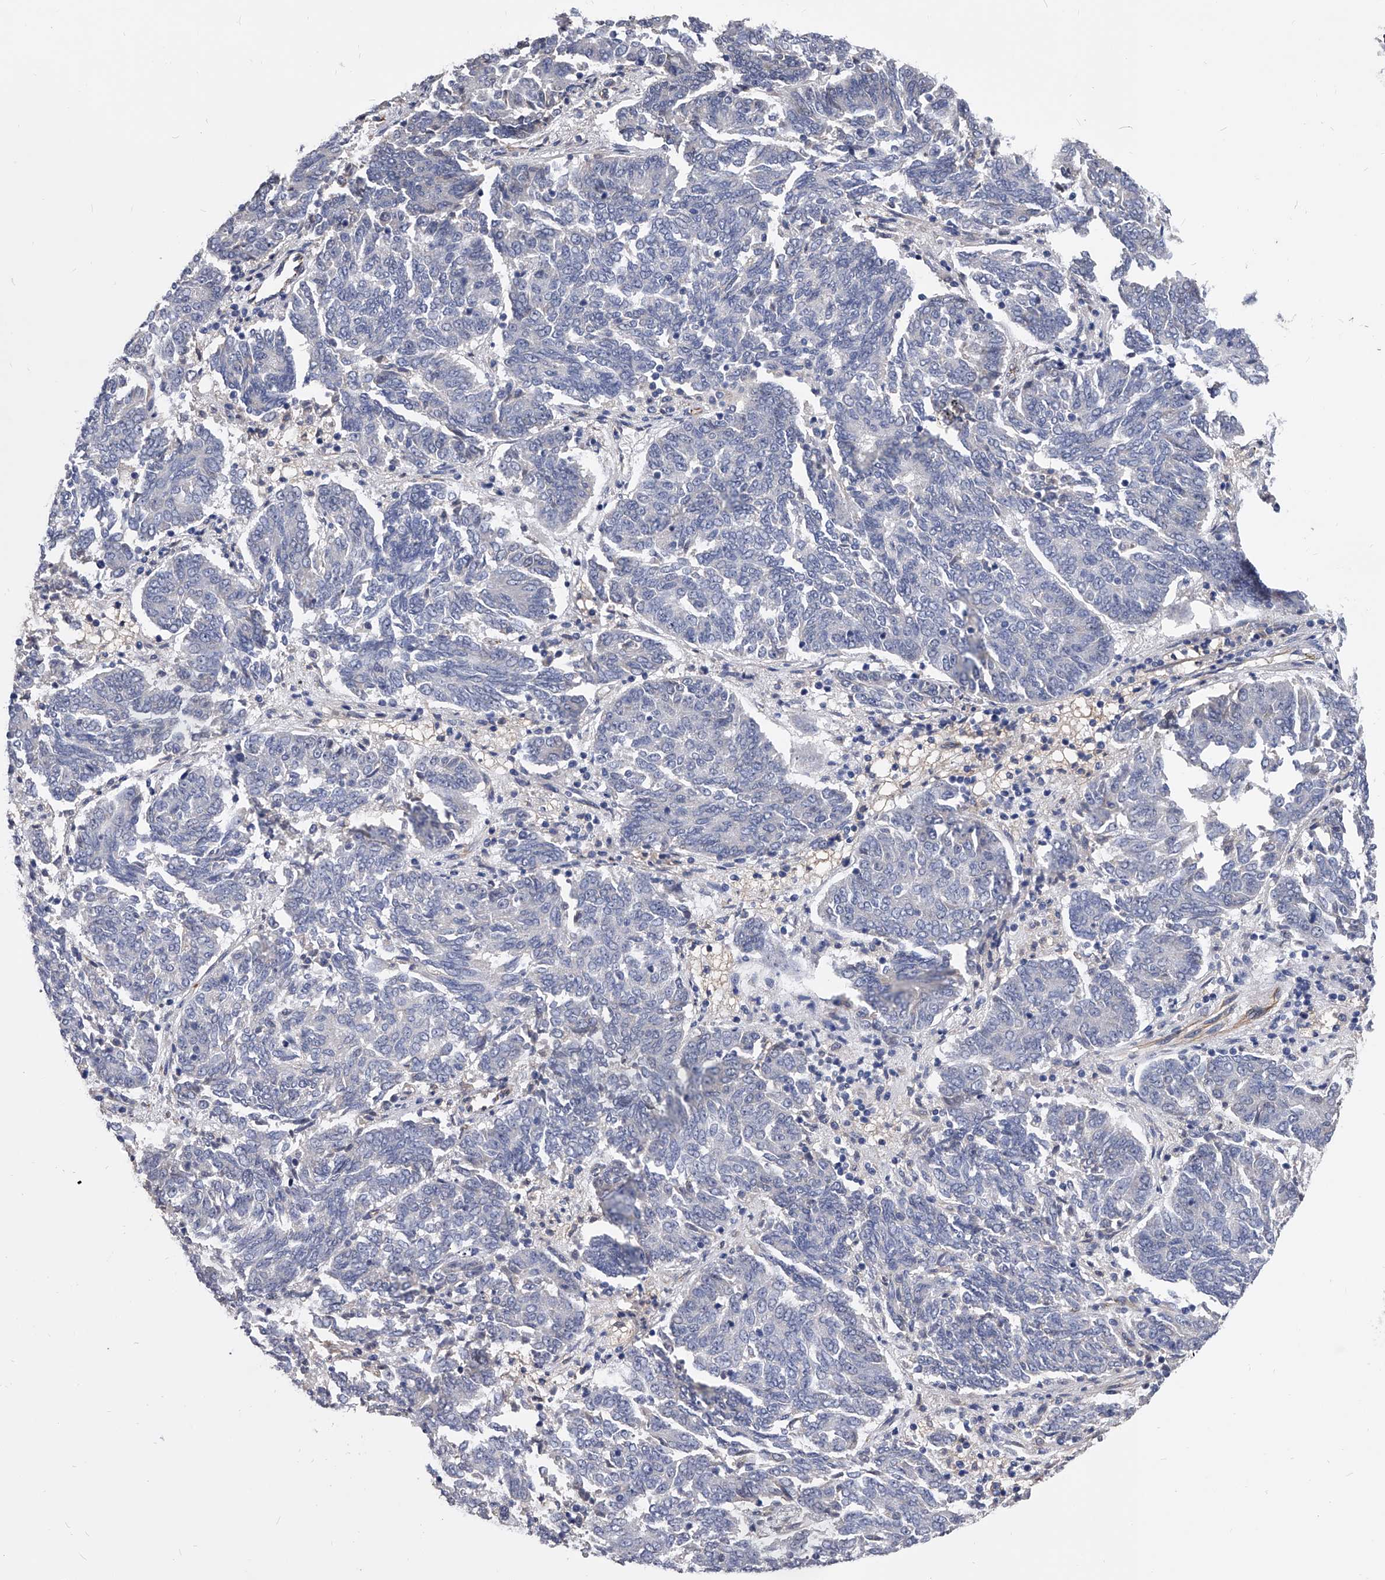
{"staining": {"intensity": "negative", "quantity": "none", "location": "none"}, "tissue": "endometrial cancer", "cell_type": "Tumor cells", "image_type": "cancer", "snomed": [{"axis": "morphology", "description": "Adenocarcinoma, NOS"}, {"axis": "topography", "description": "Endometrium"}], "caption": "This histopathology image is of endometrial cancer (adenocarcinoma) stained with immunohistochemistry (IHC) to label a protein in brown with the nuclei are counter-stained blue. There is no staining in tumor cells. (DAB (3,3'-diaminobenzidine) immunohistochemistry with hematoxylin counter stain).", "gene": "EFCAB7", "patient": {"sex": "female", "age": 80}}